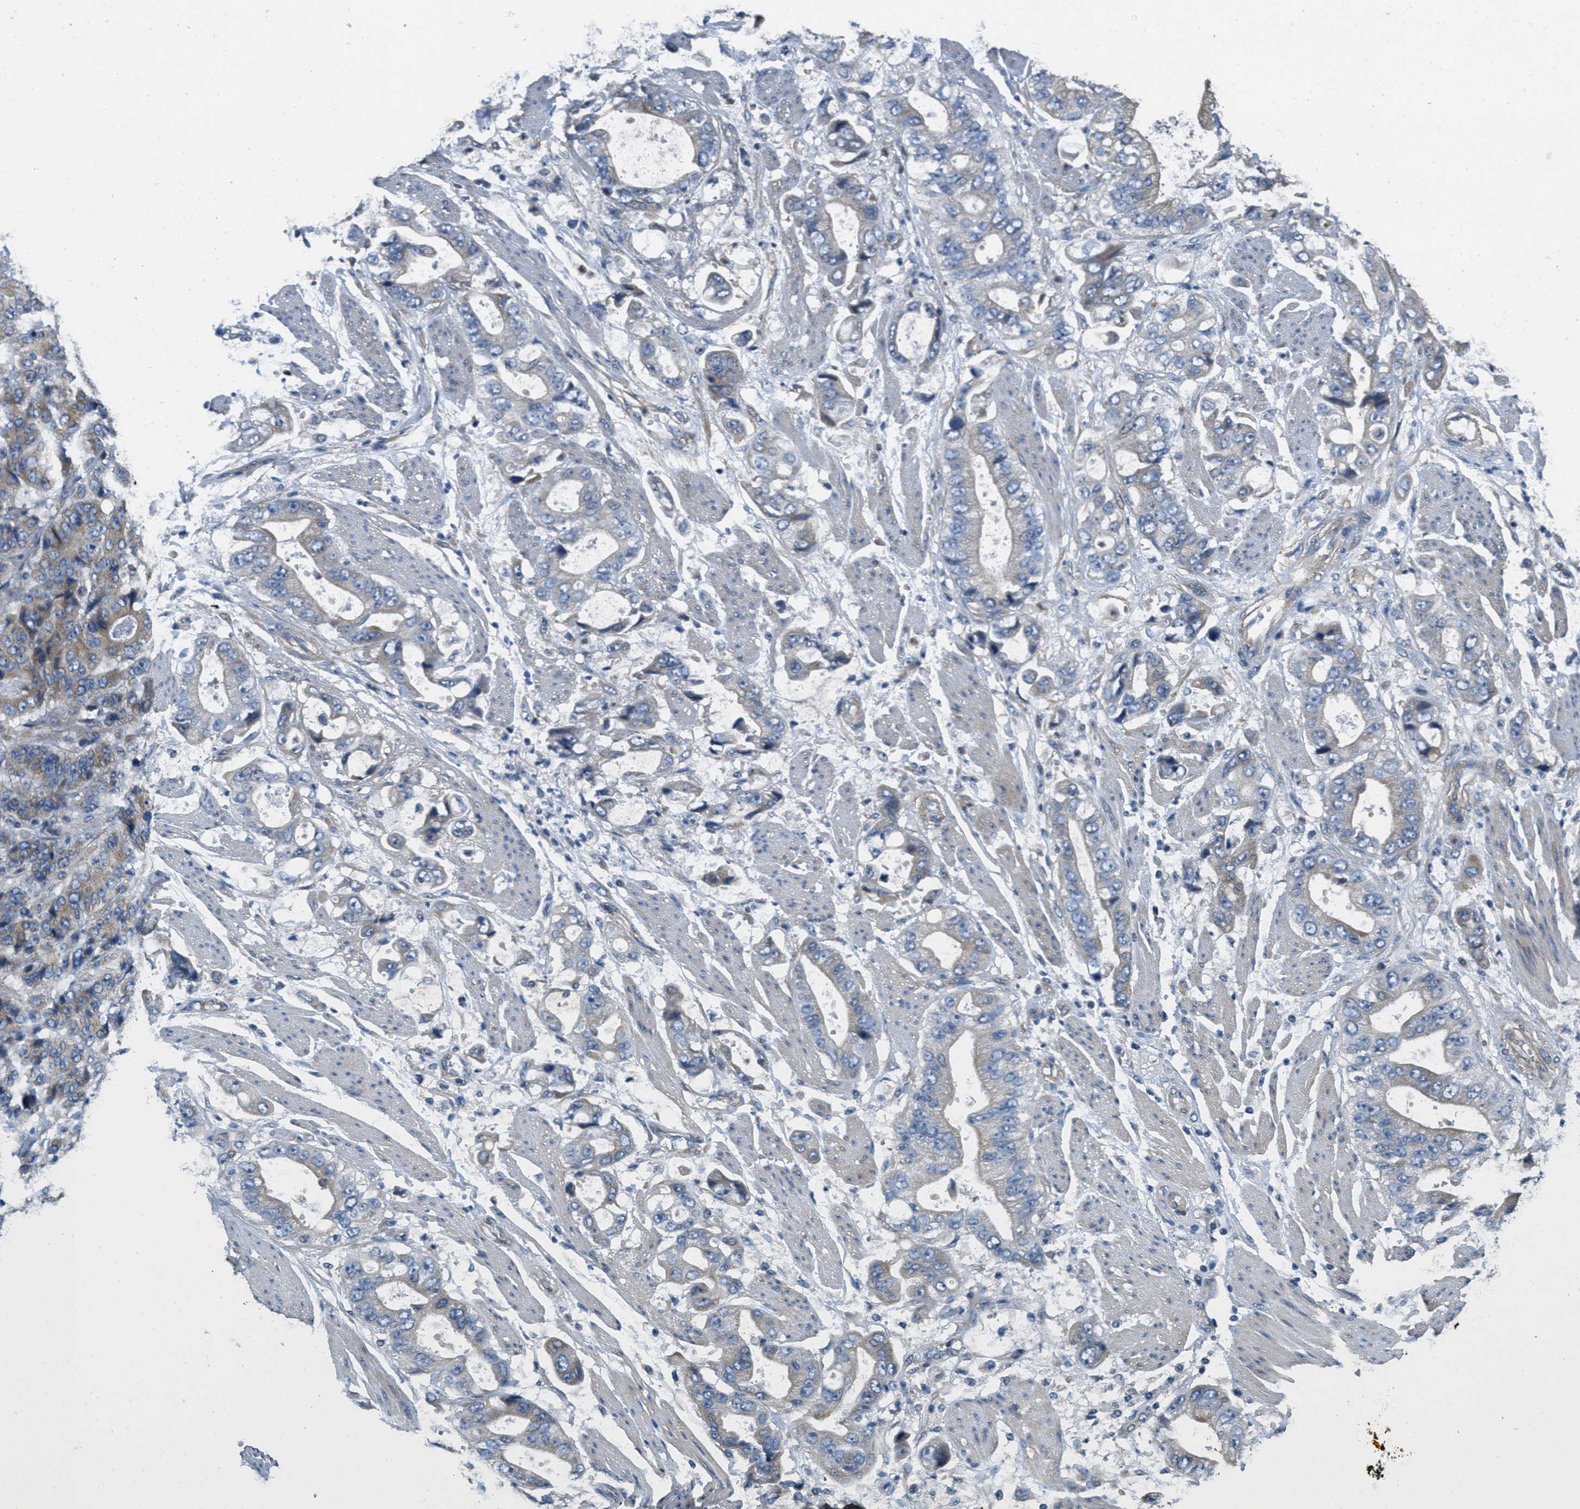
{"staining": {"intensity": "weak", "quantity": "<25%", "location": "cytoplasmic/membranous"}, "tissue": "stomach cancer", "cell_type": "Tumor cells", "image_type": "cancer", "snomed": [{"axis": "morphology", "description": "Normal tissue, NOS"}, {"axis": "morphology", "description": "Adenocarcinoma, NOS"}, {"axis": "topography", "description": "Stomach"}], "caption": "This is an IHC histopathology image of stomach cancer (adenocarcinoma). There is no expression in tumor cells.", "gene": "TOMM70", "patient": {"sex": "male", "age": 62}}